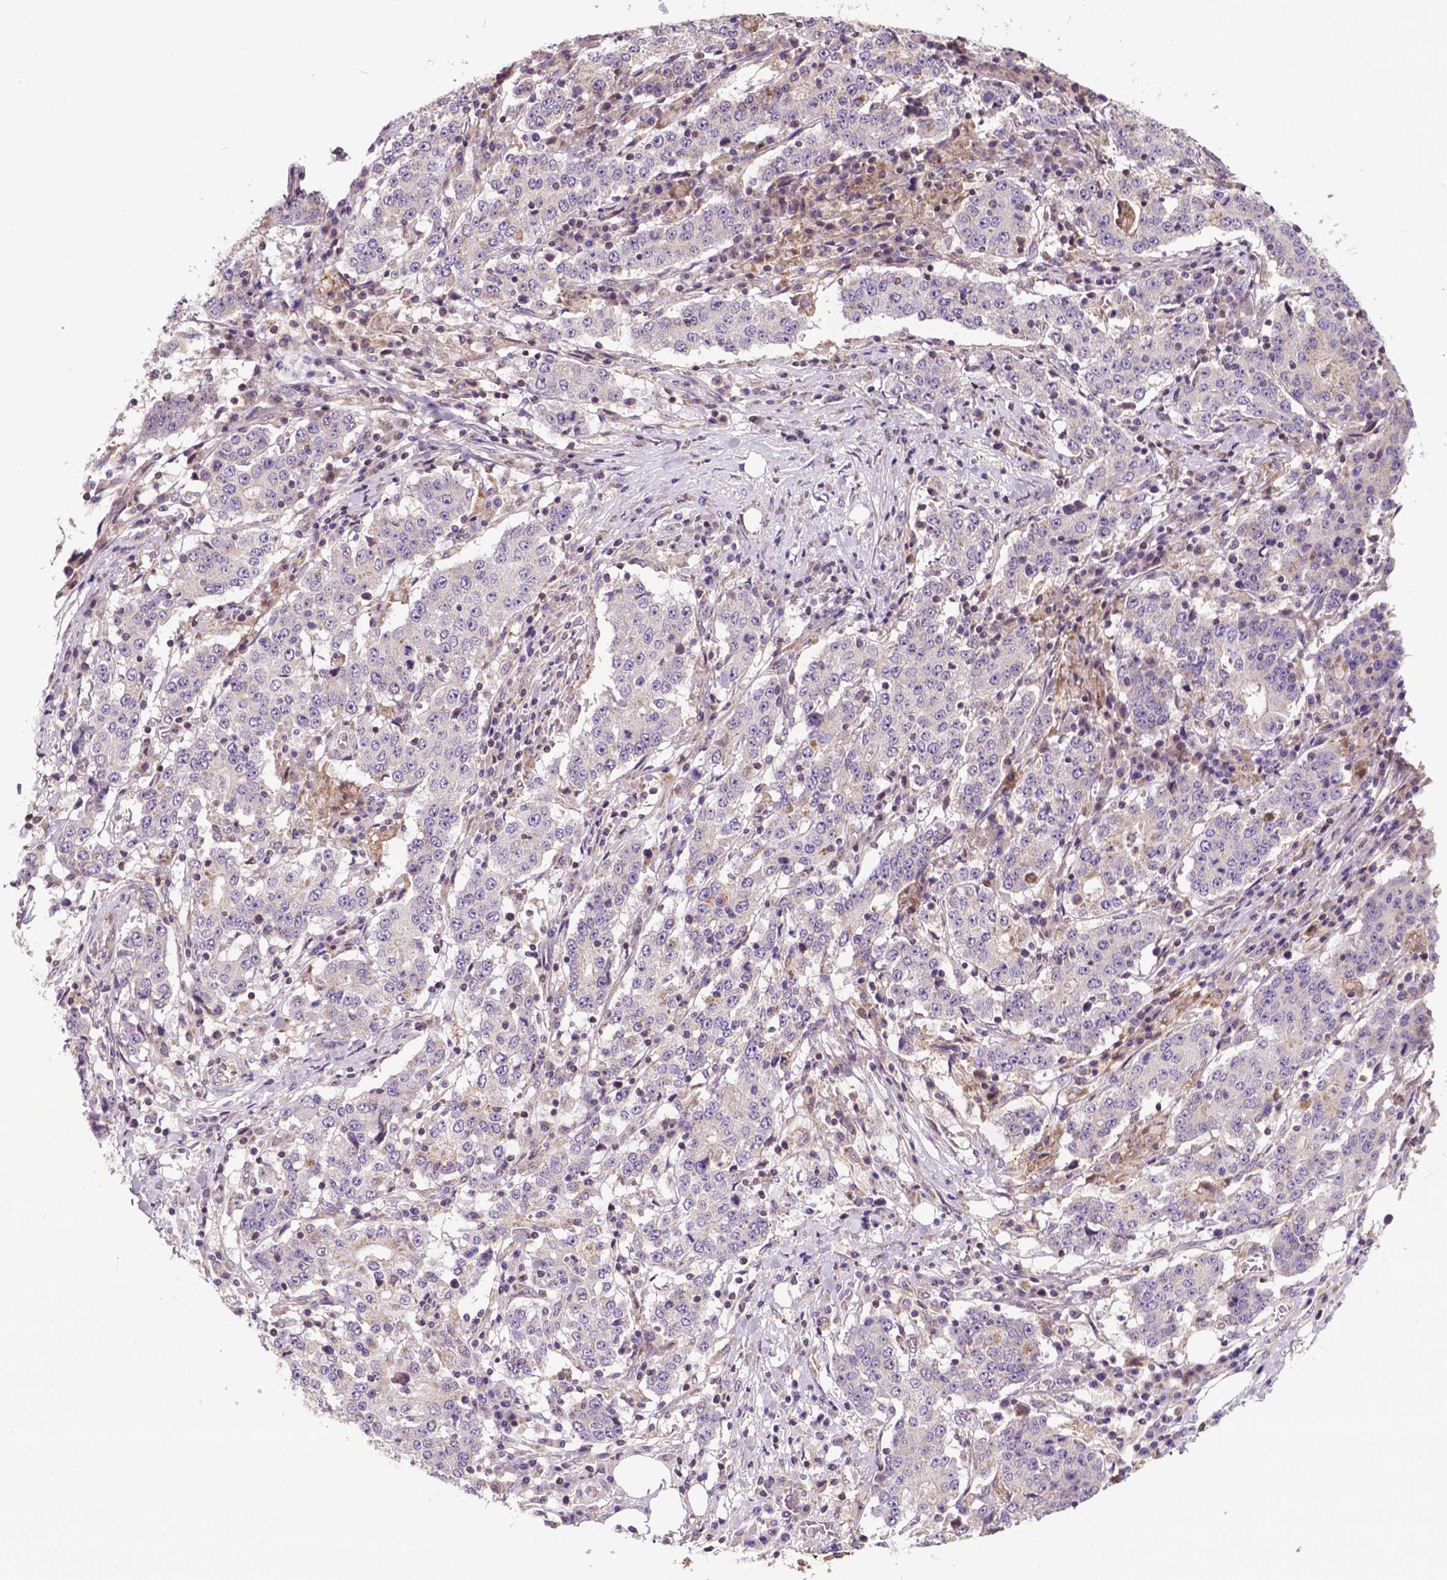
{"staining": {"intensity": "negative", "quantity": "none", "location": "none"}, "tissue": "stomach cancer", "cell_type": "Tumor cells", "image_type": "cancer", "snomed": [{"axis": "morphology", "description": "Adenocarcinoma, NOS"}, {"axis": "topography", "description": "Stomach"}], "caption": "High magnification brightfield microscopy of stomach adenocarcinoma stained with DAB (3,3'-diaminobenzidine) (brown) and counterstained with hematoxylin (blue): tumor cells show no significant expression.", "gene": "SPNS2", "patient": {"sex": "male", "age": 59}}